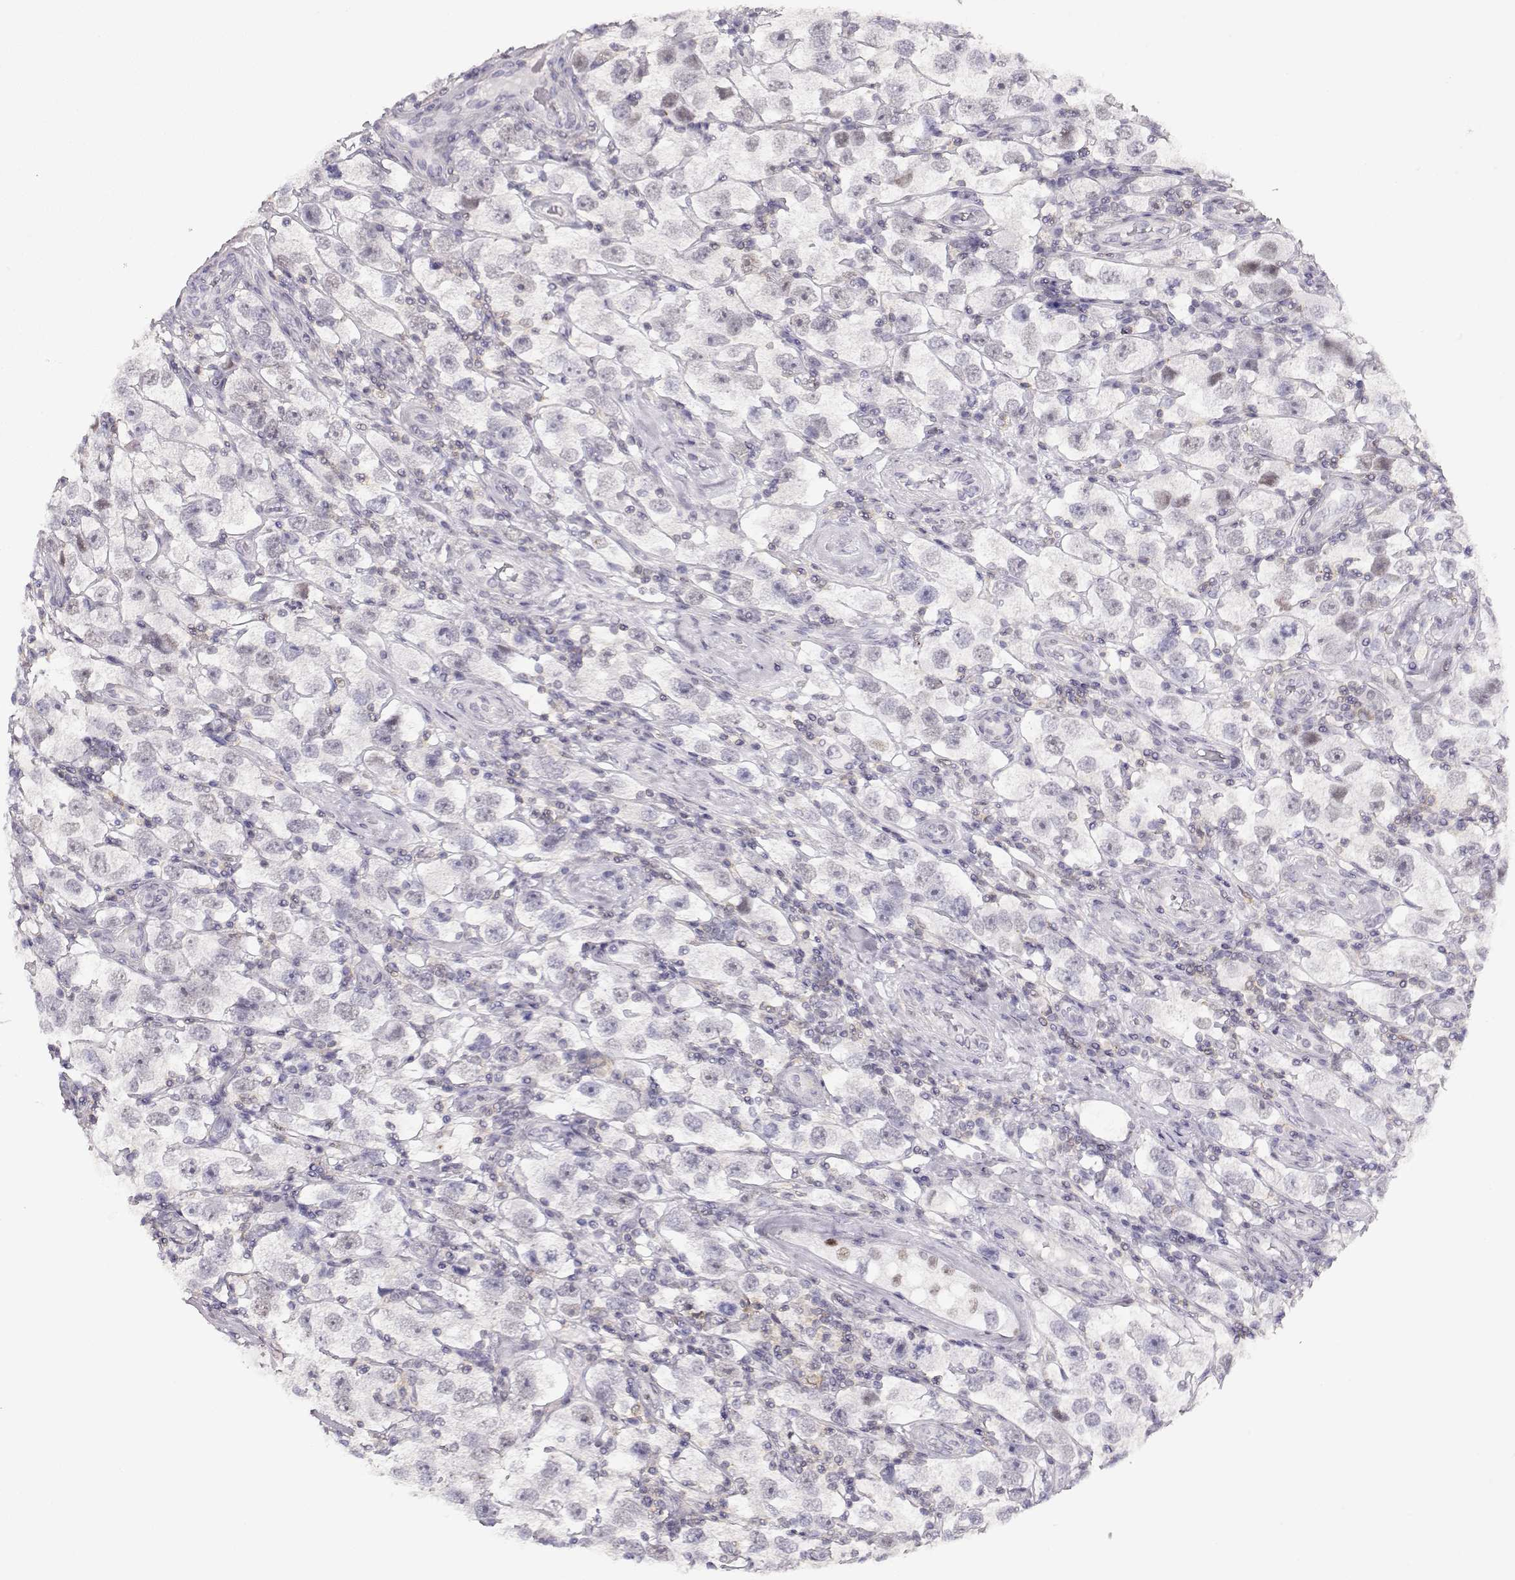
{"staining": {"intensity": "negative", "quantity": "none", "location": "none"}, "tissue": "testis cancer", "cell_type": "Tumor cells", "image_type": "cancer", "snomed": [{"axis": "morphology", "description": "Seminoma, NOS"}, {"axis": "topography", "description": "Testis"}], "caption": "The immunohistochemistry image has no significant staining in tumor cells of seminoma (testis) tissue.", "gene": "TEPP", "patient": {"sex": "male", "age": 26}}